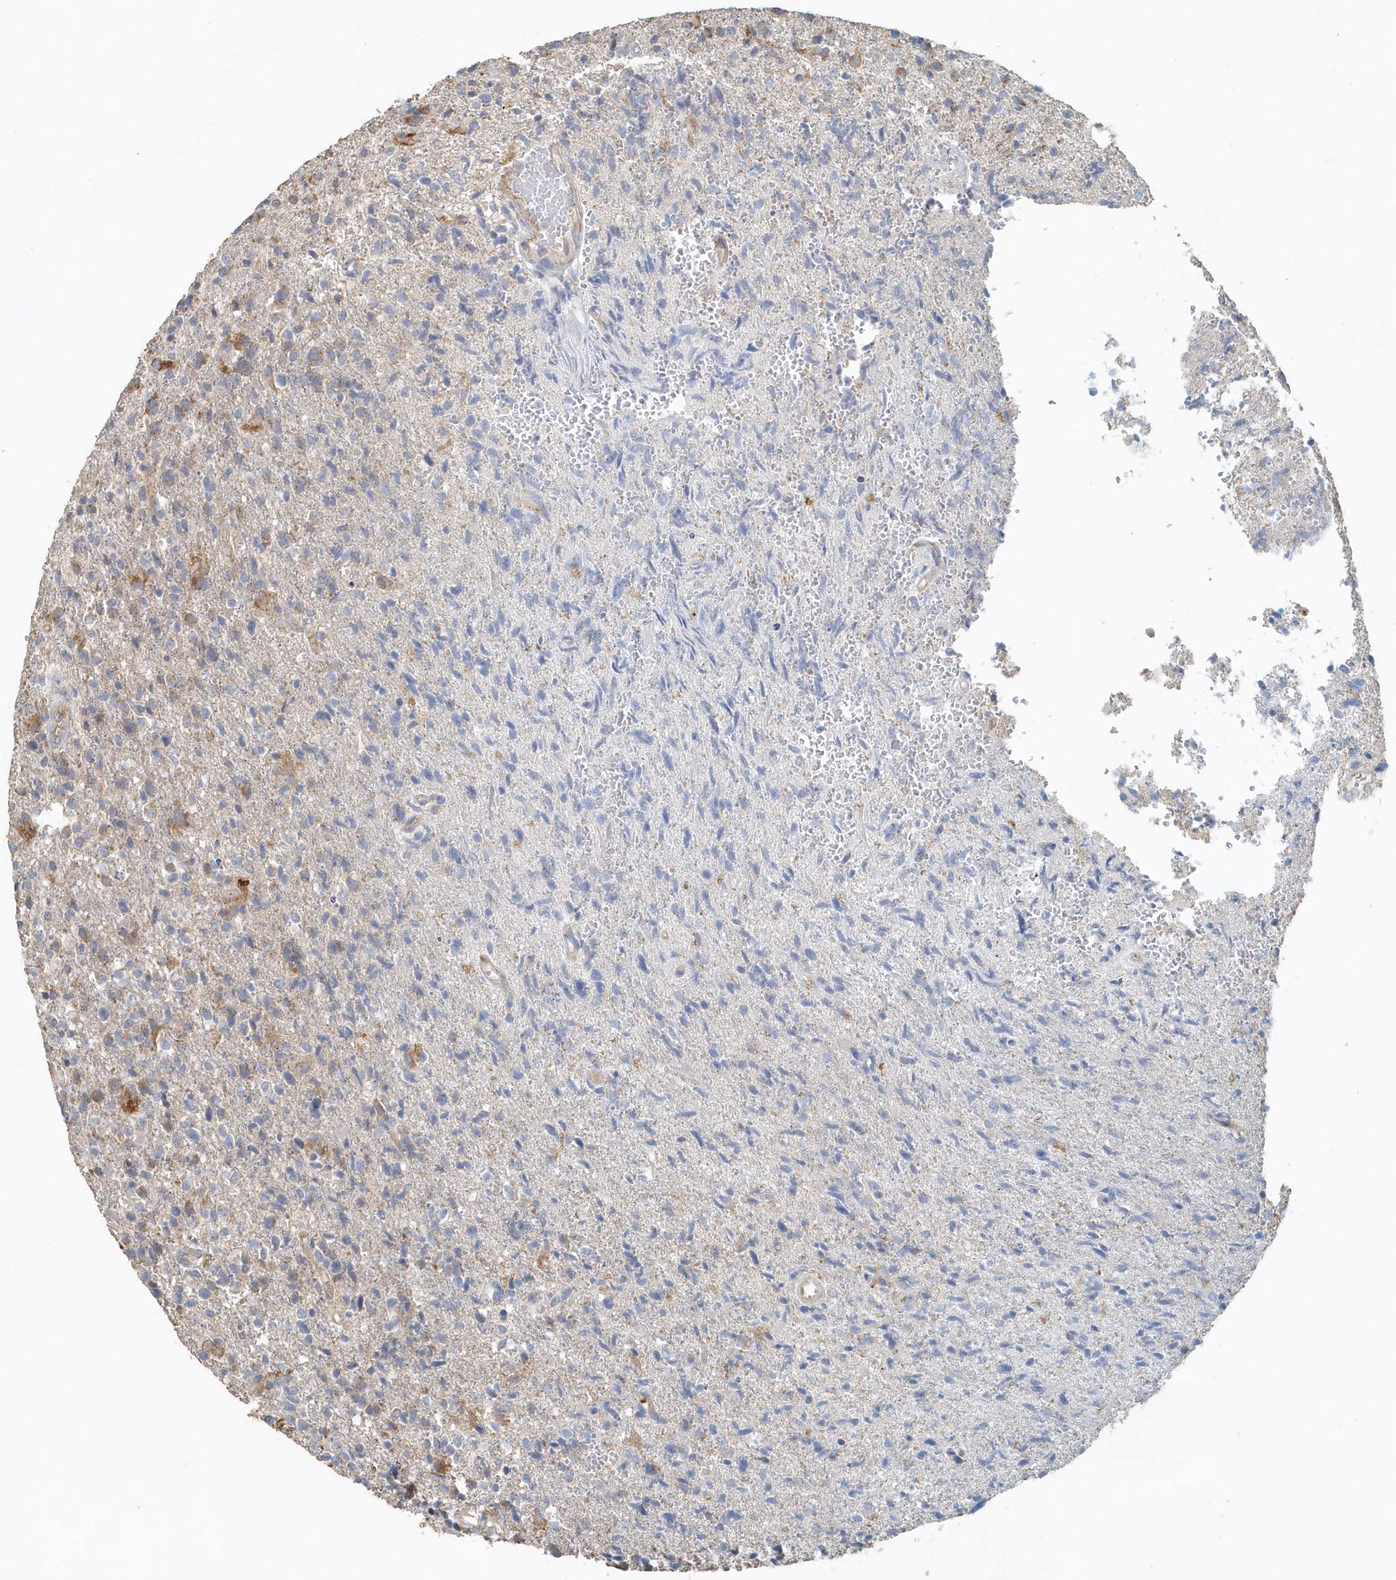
{"staining": {"intensity": "moderate", "quantity": "<25%", "location": "cytoplasmic/membranous"}, "tissue": "glioma", "cell_type": "Tumor cells", "image_type": "cancer", "snomed": [{"axis": "morphology", "description": "Glioma, malignant, High grade"}, {"axis": "topography", "description": "Brain"}], "caption": "Immunohistochemical staining of glioma demonstrates low levels of moderate cytoplasmic/membranous protein staining in approximately <25% of tumor cells.", "gene": "MMUT", "patient": {"sex": "male", "age": 72}}